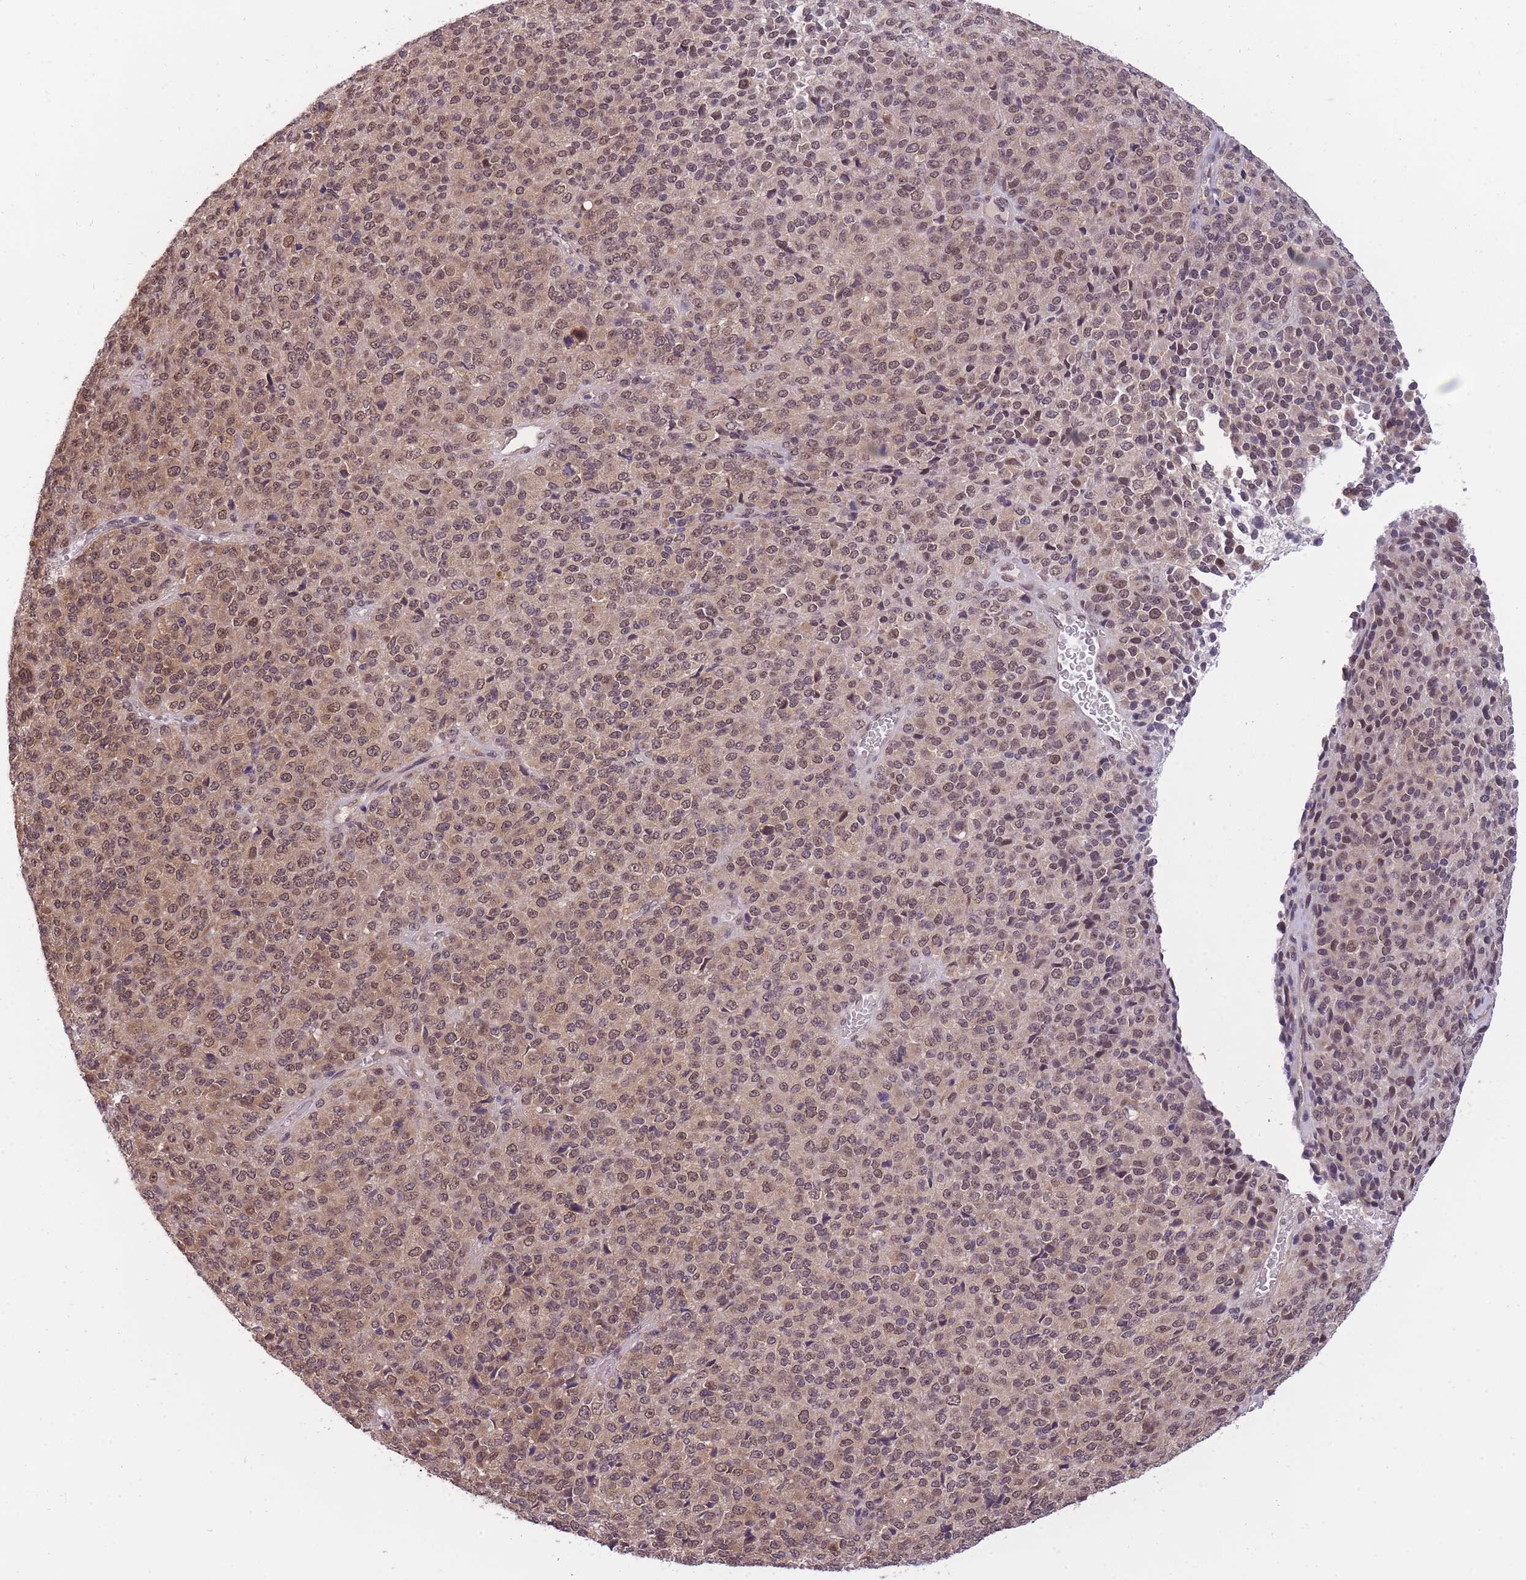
{"staining": {"intensity": "weak", "quantity": ">75%", "location": "cytoplasmic/membranous,nuclear"}, "tissue": "melanoma", "cell_type": "Tumor cells", "image_type": "cancer", "snomed": [{"axis": "morphology", "description": "Malignant melanoma, Metastatic site"}, {"axis": "topography", "description": "Brain"}], "caption": "Protein staining of malignant melanoma (metastatic site) tissue demonstrates weak cytoplasmic/membranous and nuclear positivity in approximately >75% of tumor cells.", "gene": "CDIP1", "patient": {"sex": "female", "age": 56}}